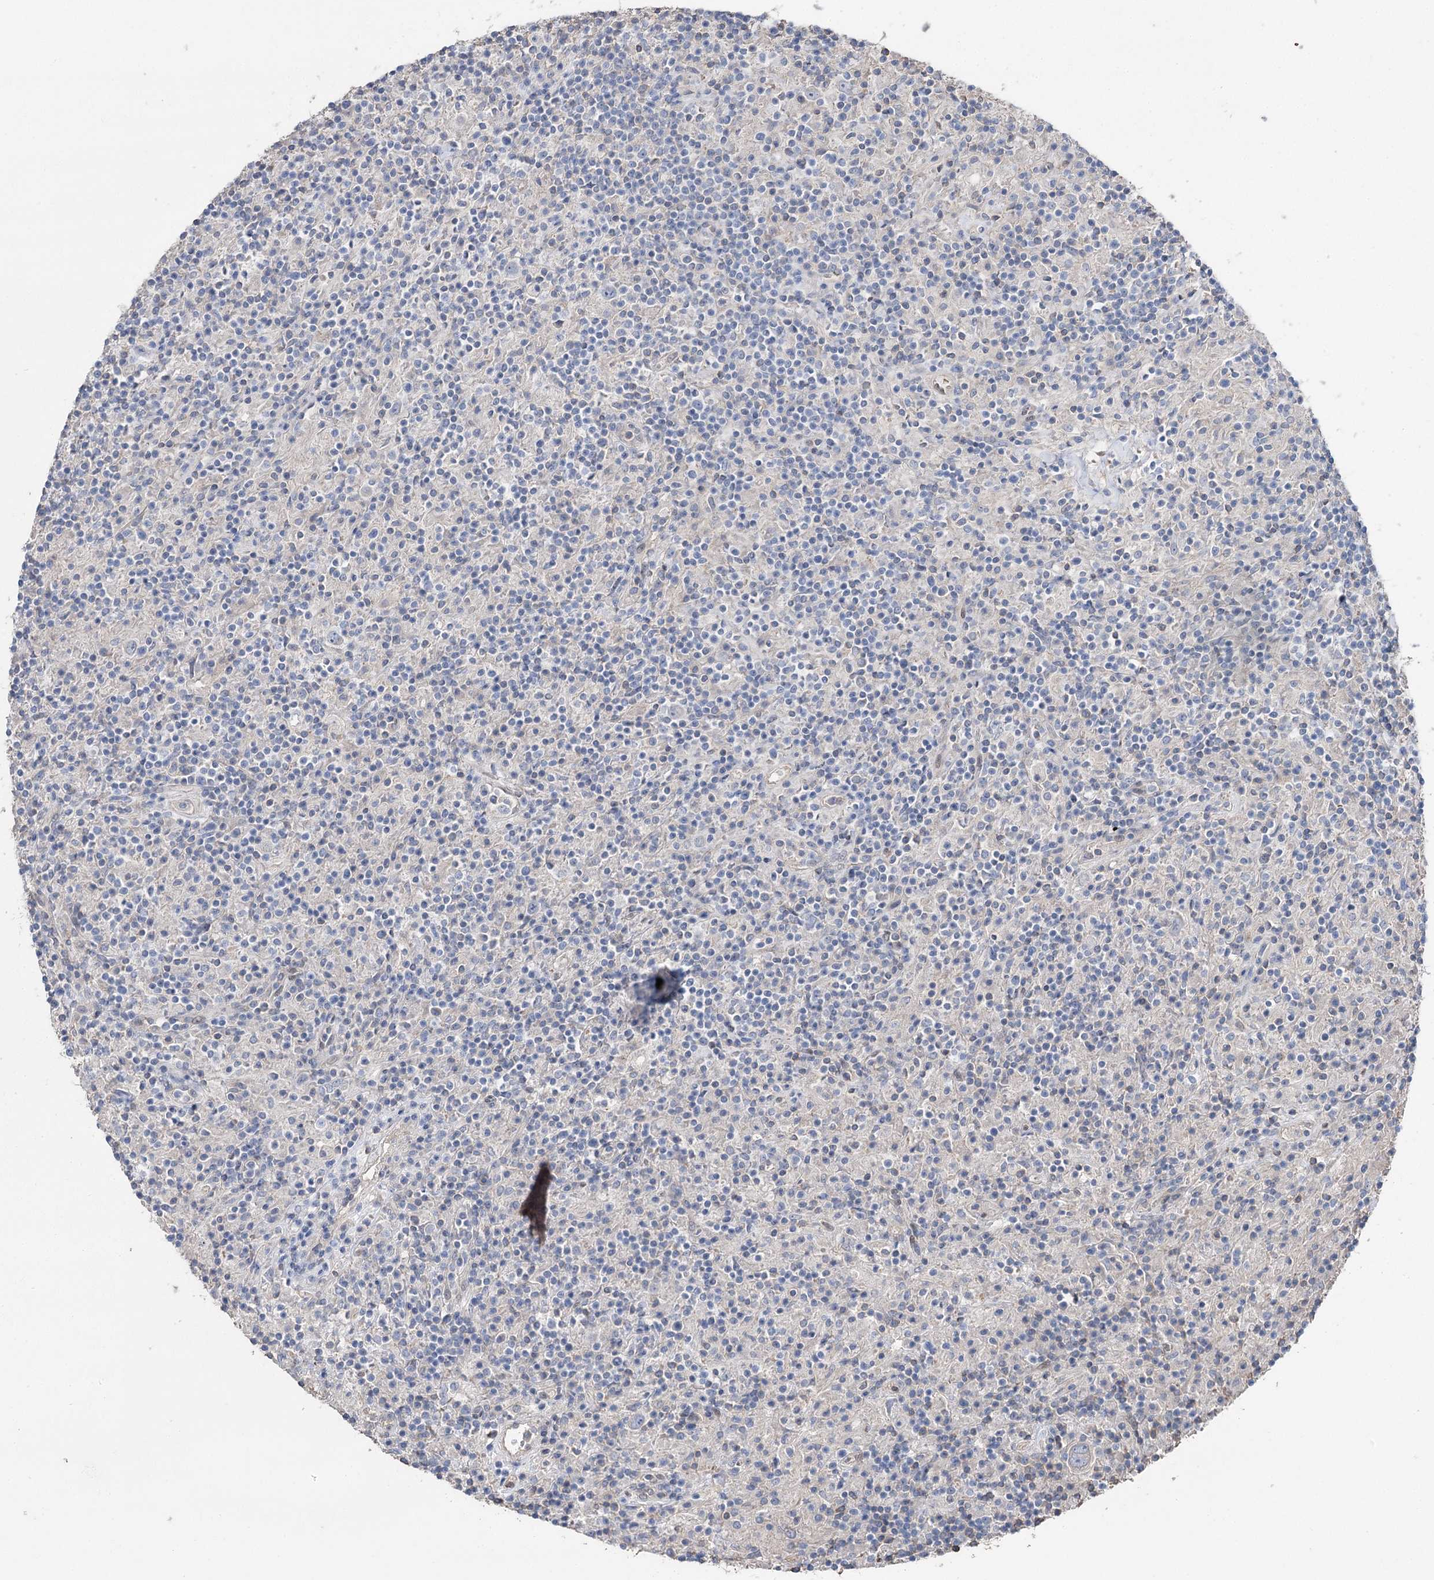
{"staining": {"intensity": "negative", "quantity": "none", "location": "none"}, "tissue": "lymphoma", "cell_type": "Tumor cells", "image_type": "cancer", "snomed": [{"axis": "morphology", "description": "Hodgkin's disease, NOS"}, {"axis": "topography", "description": "Lymph node"}], "caption": "Photomicrograph shows no significant protein staining in tumor cells of lymphoma. Brightfield microscopy of immunohistochemistry stained with DAB (brown) and hematoxylin (blue), captured at high magnification.", "gene": "FAM13B", "patient": {"sex": "male", "age": 70}}